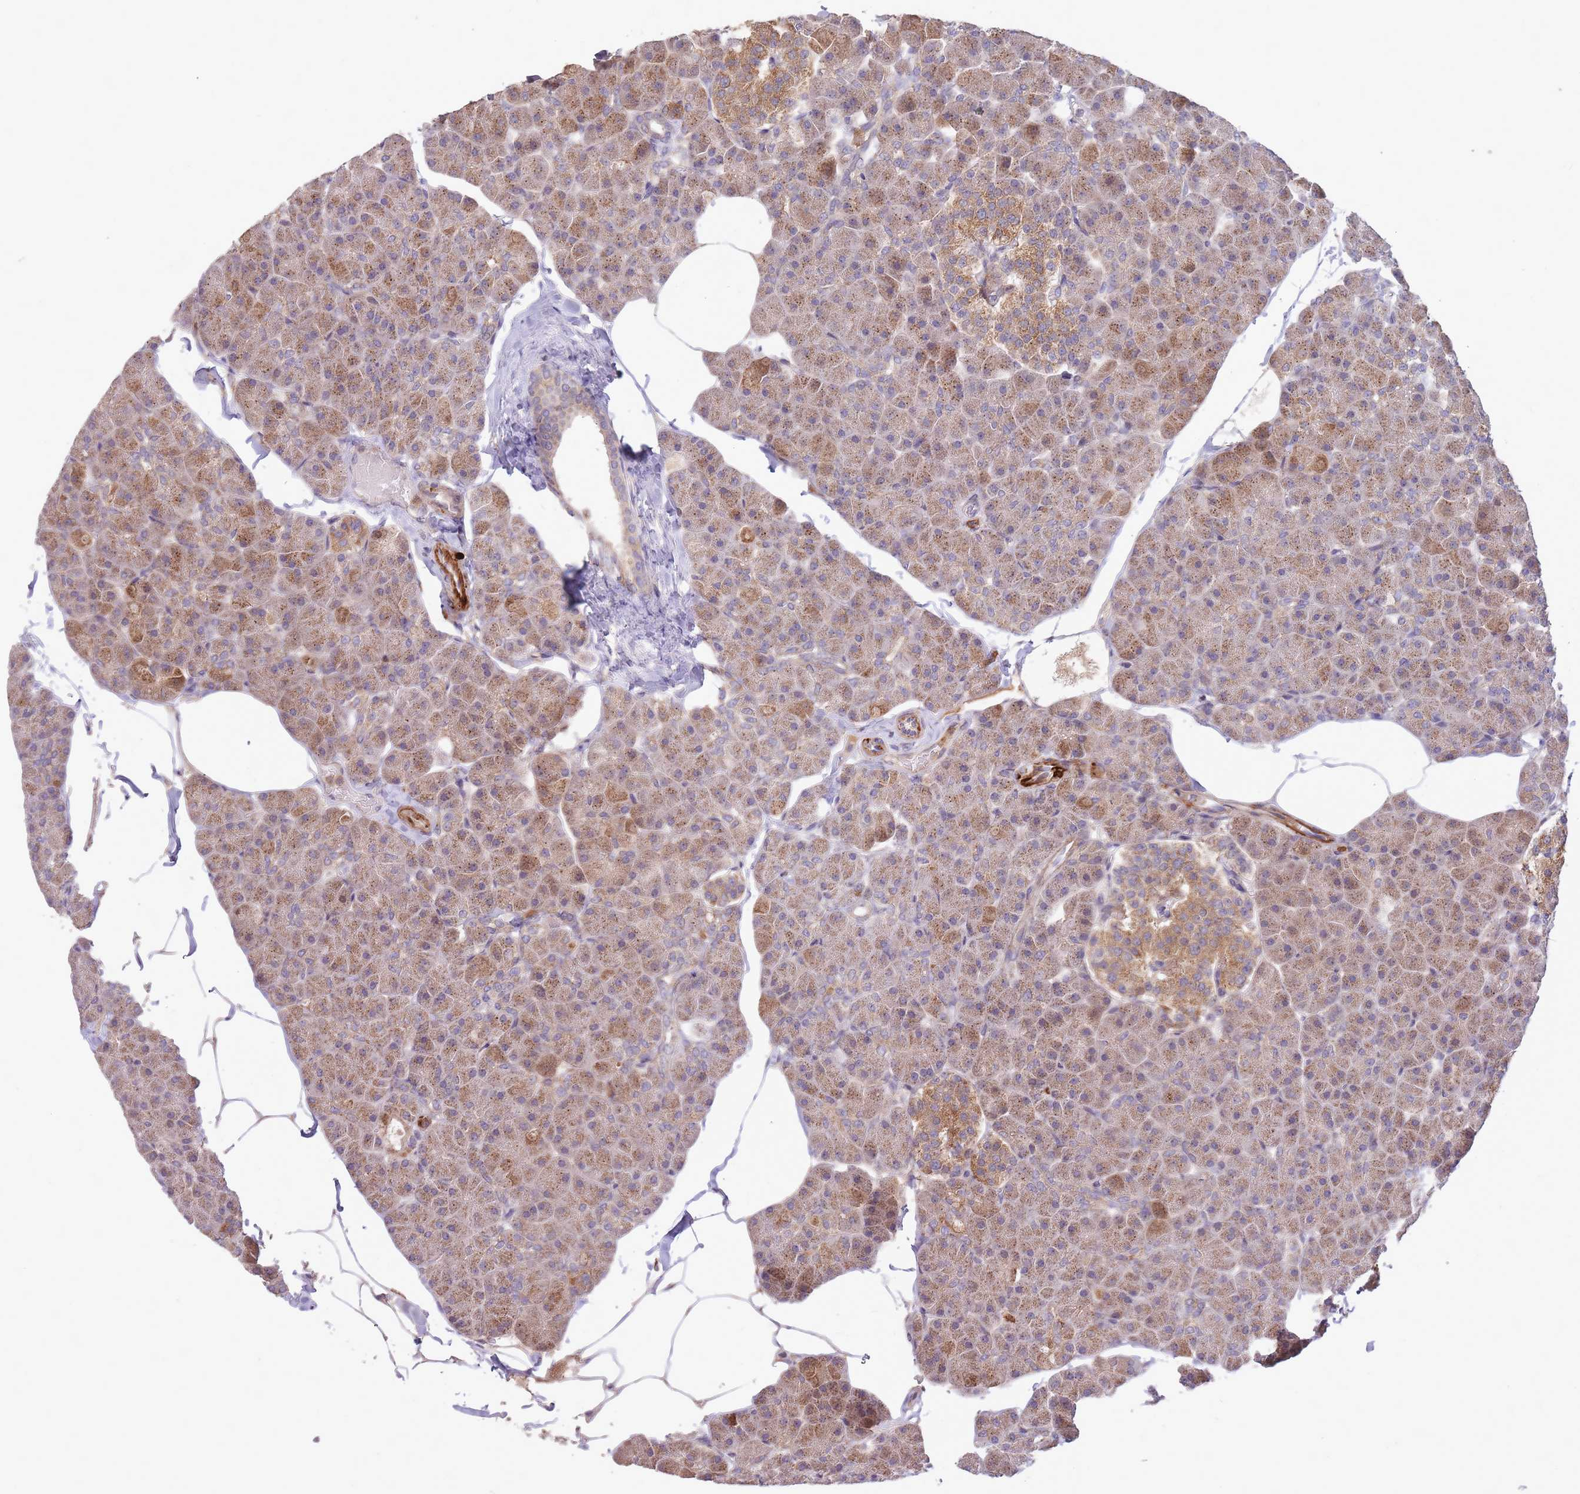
{"staining": {"intensity": "moderate", "quantity": ">75%", "location": "cytoplasmic/membranous"}, "tissue": "pancreas", "cell_type": "Exocrine glandular cells", "image_type": "normal", "snomed": [{"axis": "morphology", "description": "Normal tissue, NOS"}, {"axis": "topography", "description": "Pancreas"}], "caption": "Immunohistochemistry micrograph of benign pancreas stained for a protein (brown), which displays medium levels of moderate cytoplasmic/membranous staining in approximately >75% of exocrine glandular cells.", "gene": "IGF2BP2", "patient": {"sex": "male", "age": 35}}